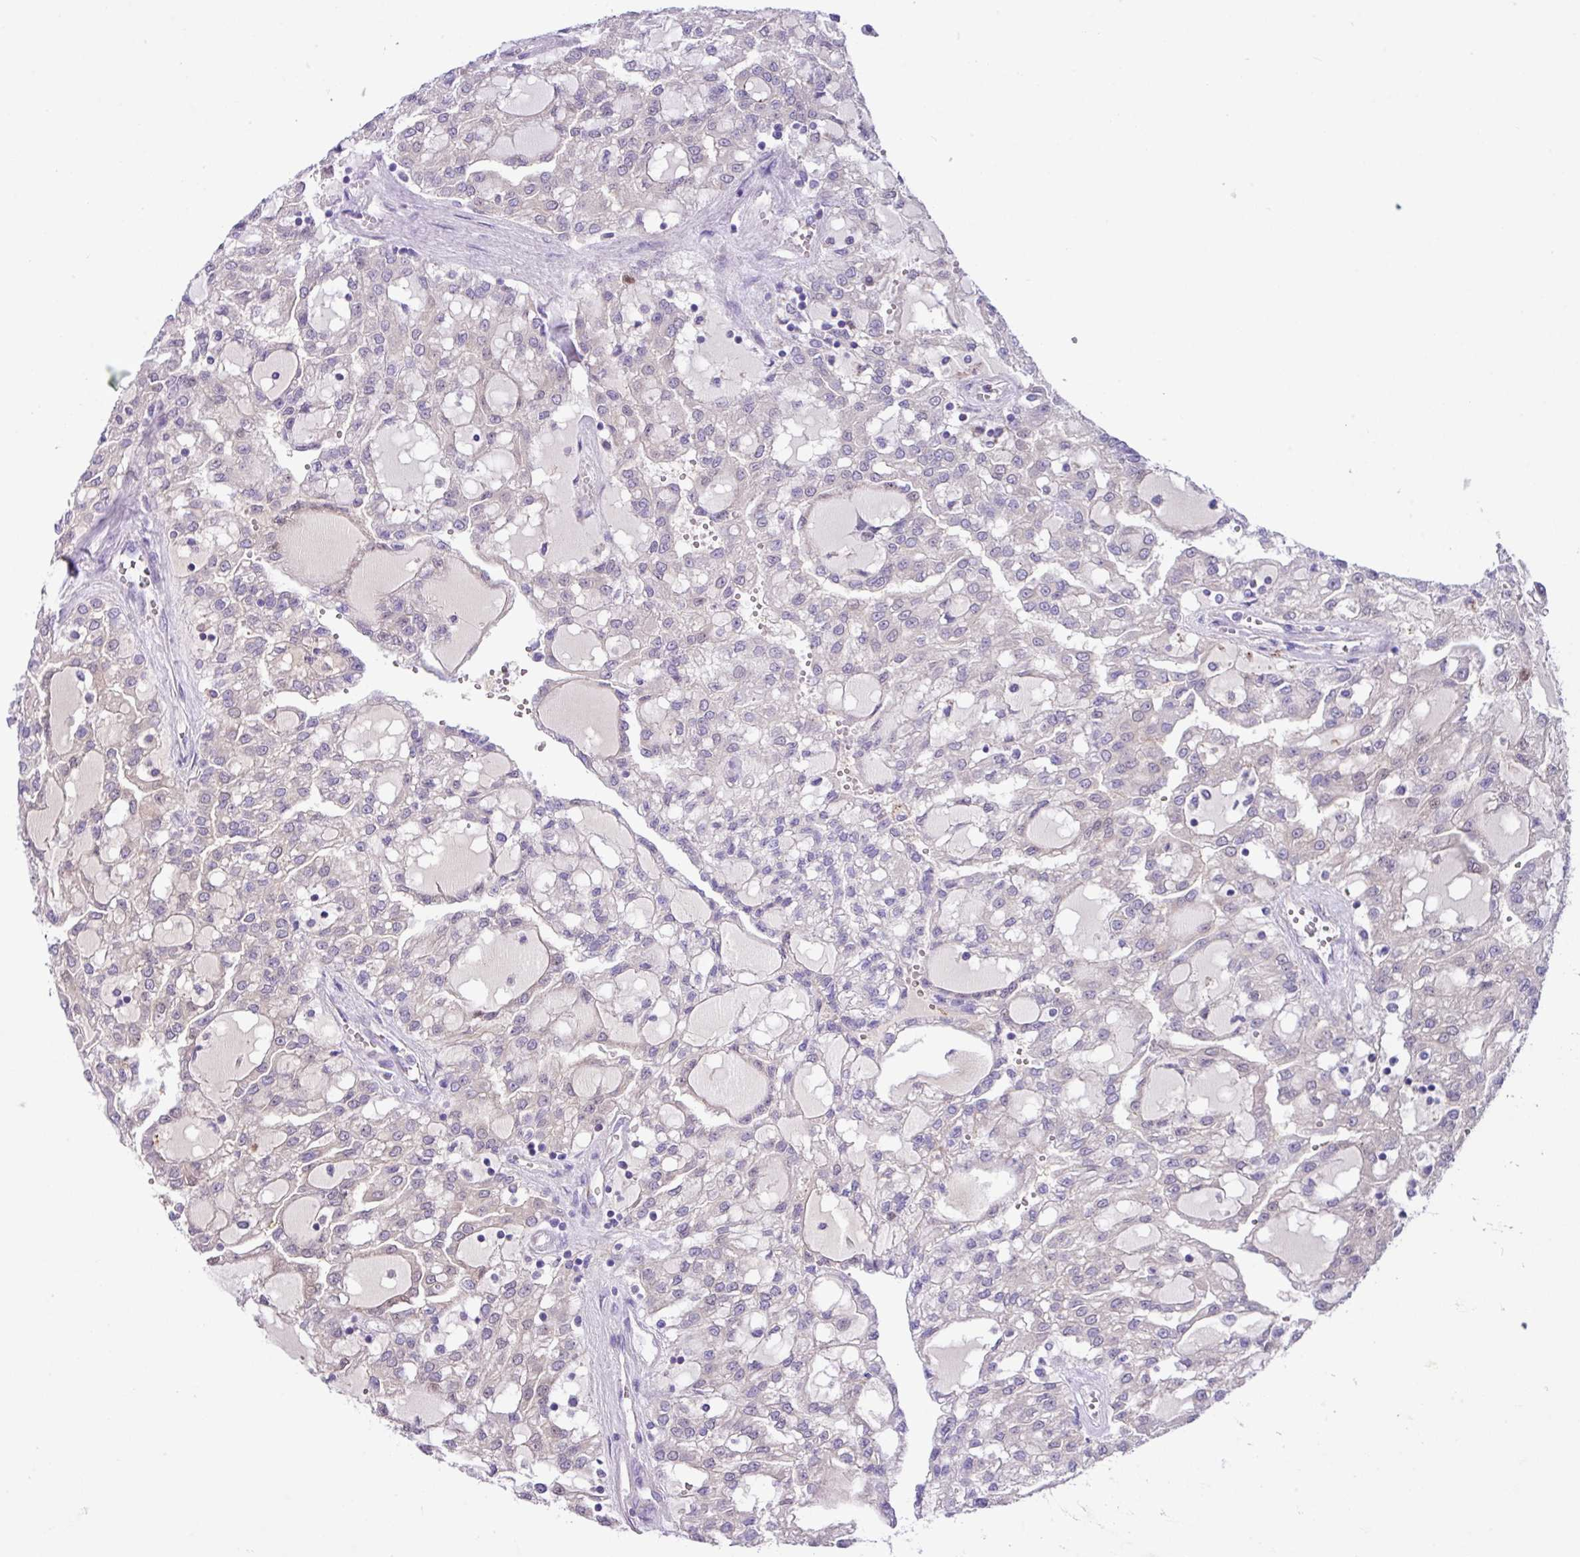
{"staining": {"intensity": "negative", "quantity": "none", "location": "none"}, "tissue": "renal cancer", "cell_type": "Tumor cells", "image_type": "cancer", "snomed": [{"axis": "morphology", "description": "Adenocarcinoma, NOS"}, {"axis": "topography", "description": "Kidney"}], "caption": "DAB (3,3'-diaminobenzidine) immunohistochemical staining of renal adenocarcinoma exhibits no significant positivity in tumor cells.", "gene": "DNAL1", "patient": {"sex": "male", "age": 63}}